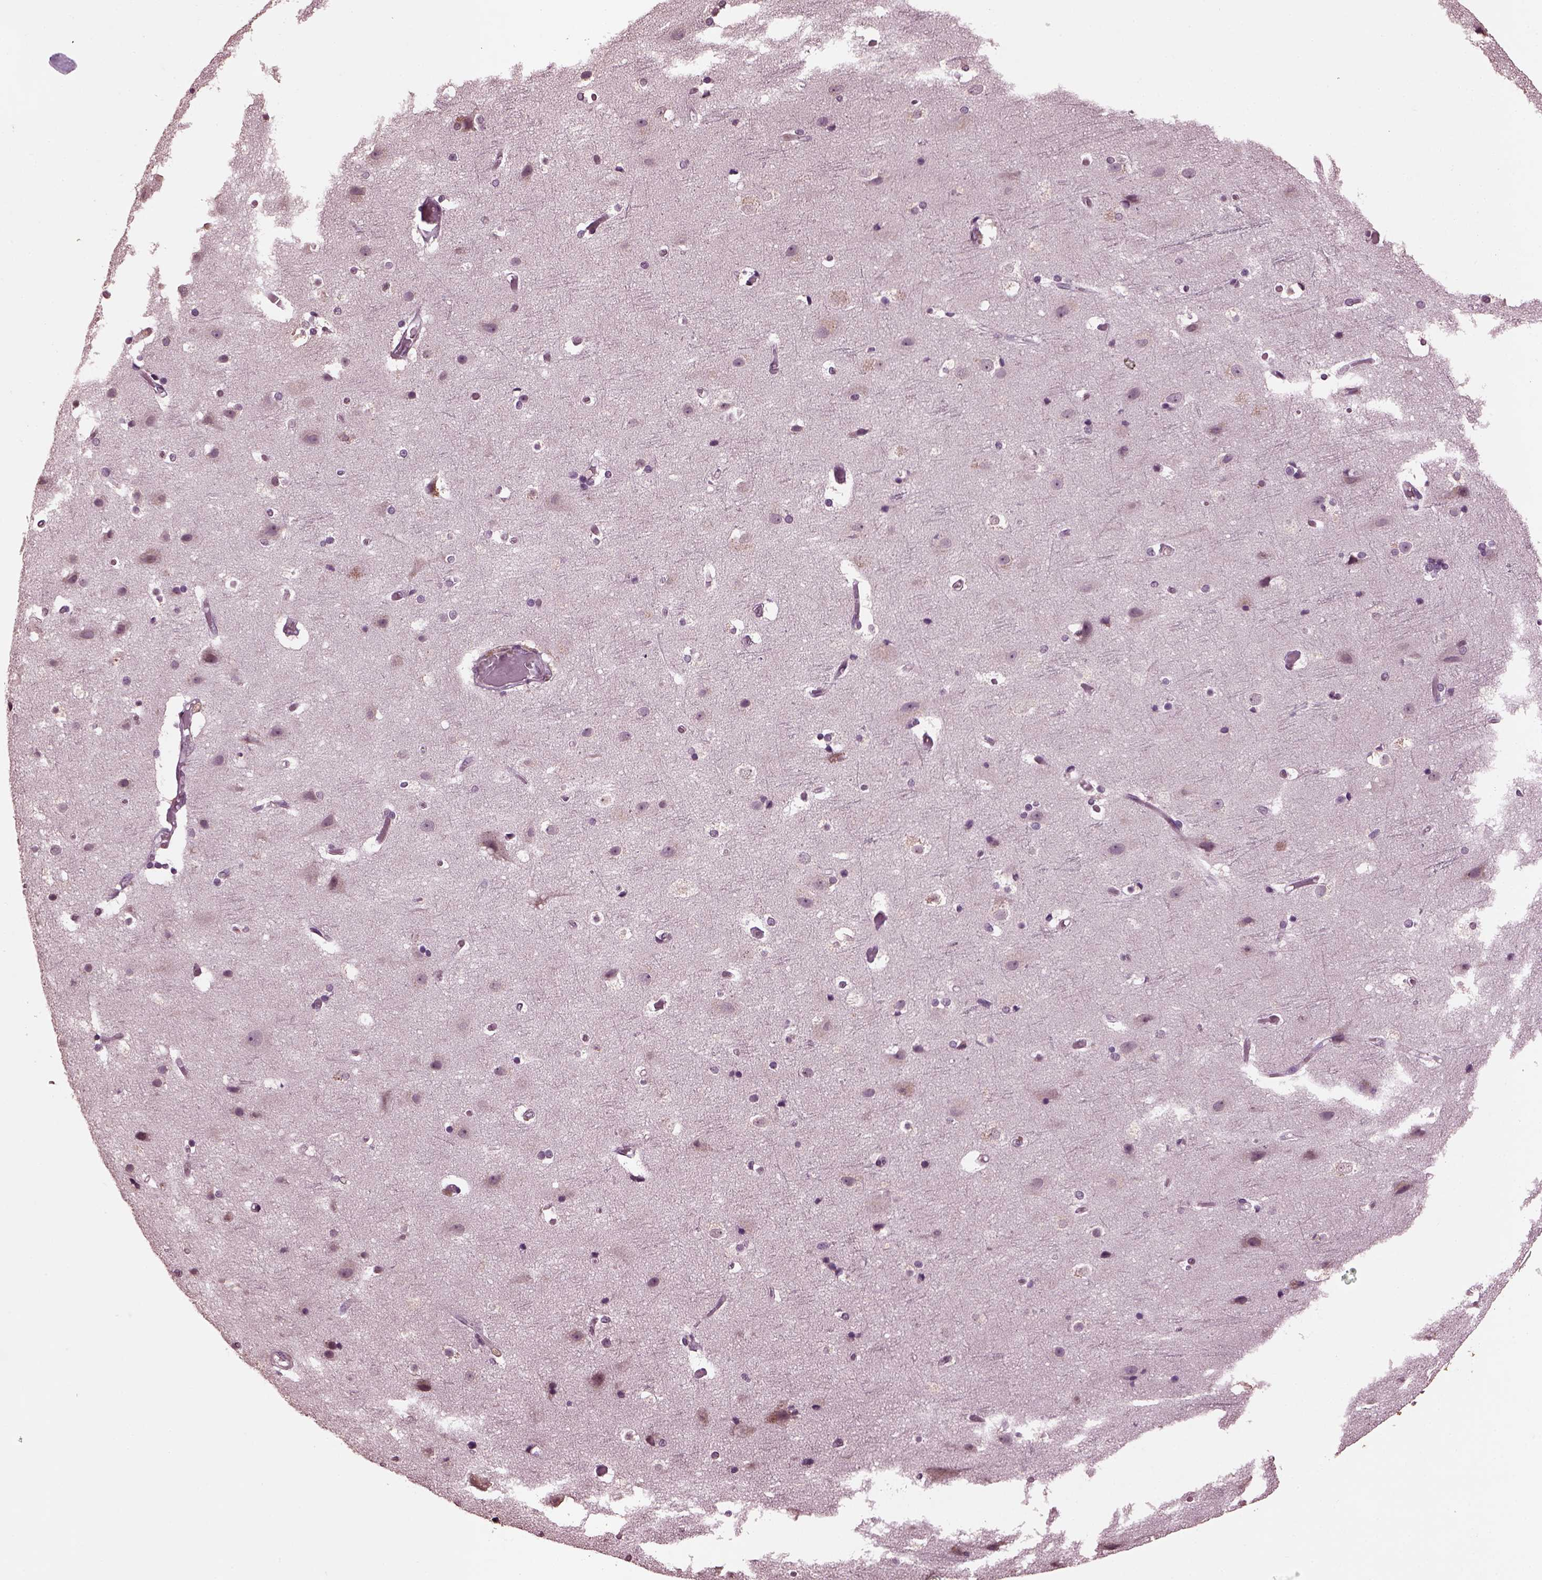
{"staining": {"intensity": "negative", "quantity": "none", "location": "none"}, "tissue": "cerebral cortex", "cell_type": "Endothelial cells", "image_type": "normal", "snomed": [{"axis": "morphology", "description": "Normal tissue, NOS"}, {"axis": "topography", "description": "Cerebral cortex"}], "caption": "Micrograph shows no protein expression in endothelial cells of unremarkable cerebral cortex.", "gene": "IL18RAP", "patient": {"sex": "female", "age": 52}}